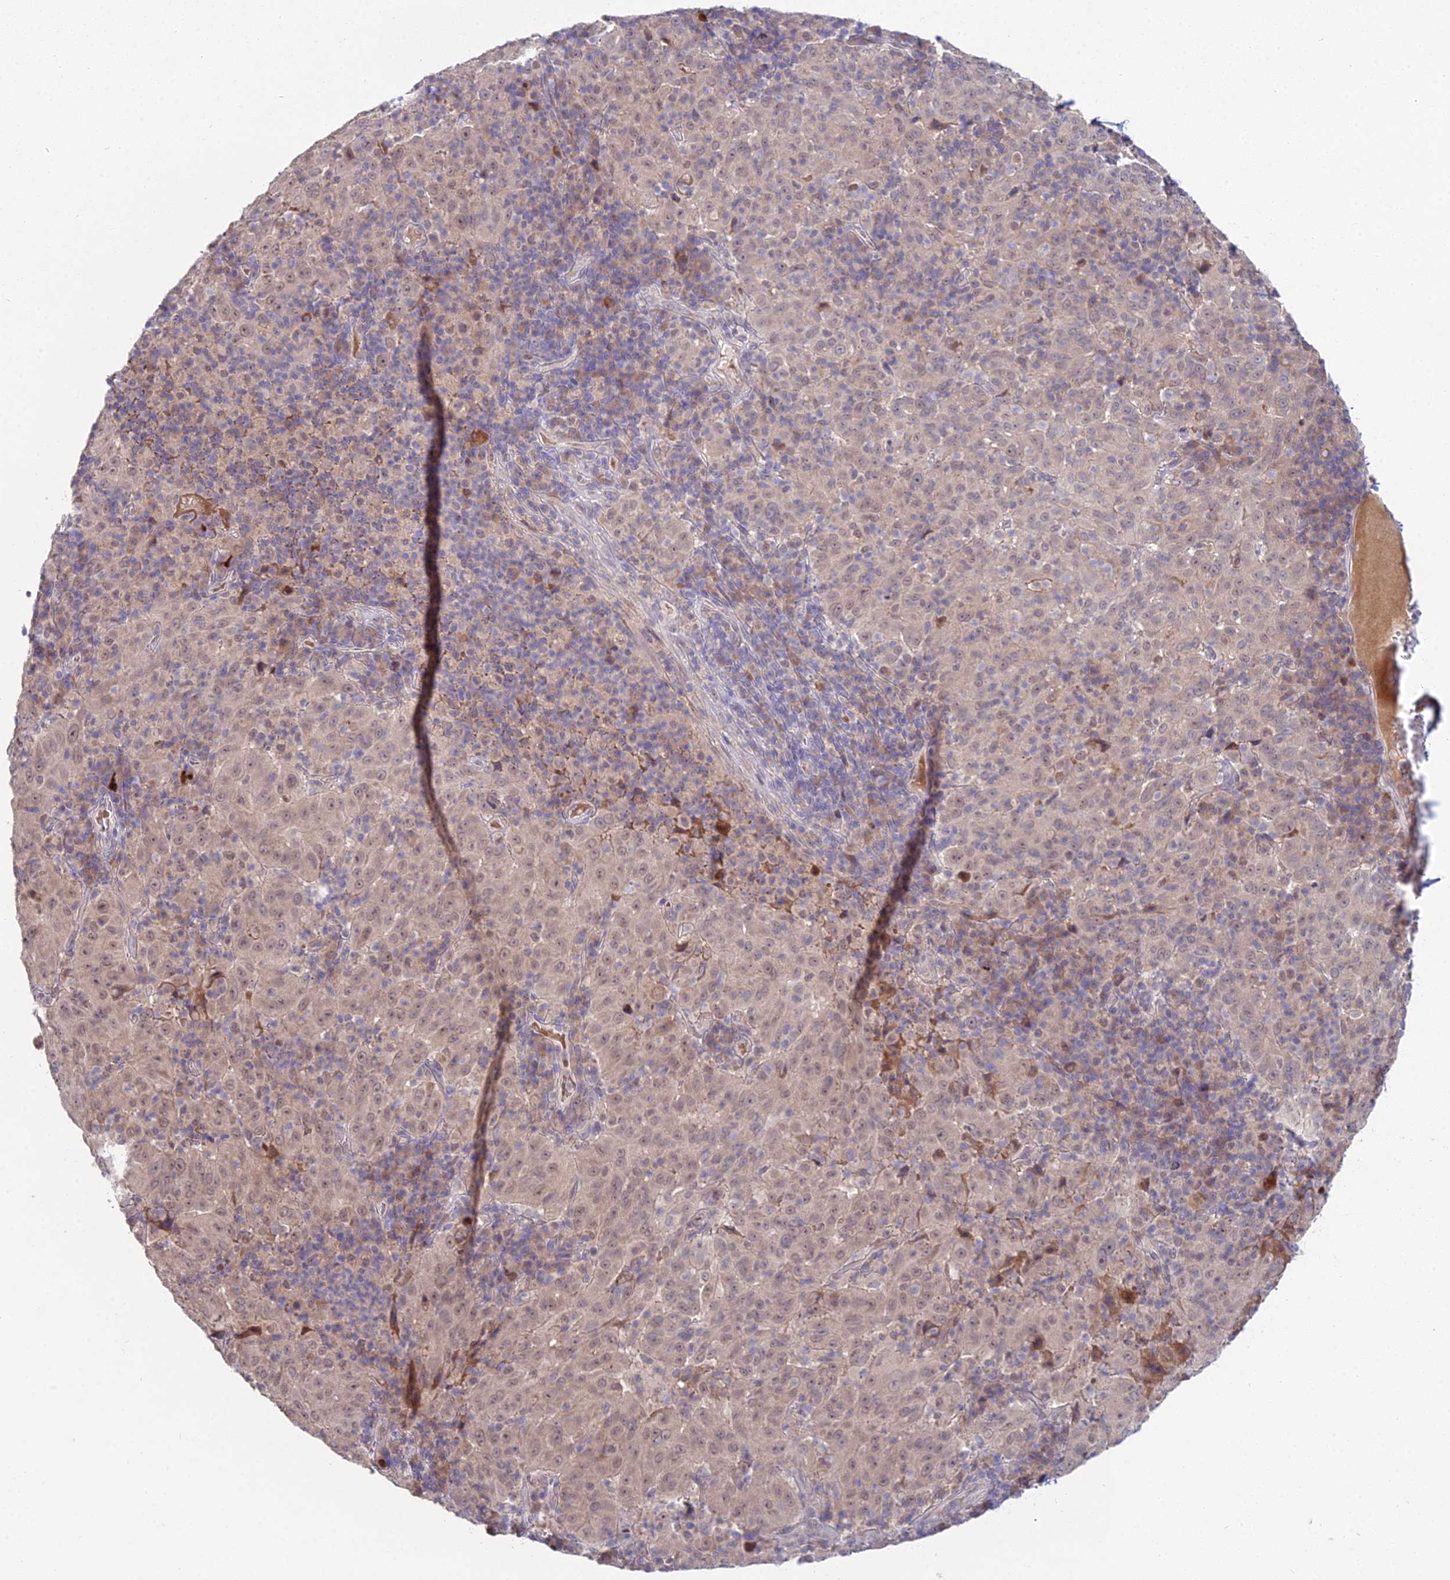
{"staining": {"intensity": "weak", "quantity": "25%-75%", "location": "nuclear"}, "tissue": "pancreatic cancer", "cell_type": "Tumor cells", "image_type": "cancer", "snomed": [{"axis": "morphology", "description": "Adenocarcinoma, NOS"}, {"axis": "topography", "description": "Pancreas"}], "caption": "Protein expression analysis of pancreatic adenocarcinoma displays weak nuclear staining in about 25%-75% of tumor cells.", "gene": "WDR43", "patient": {"sex": "male", "age": 63}}